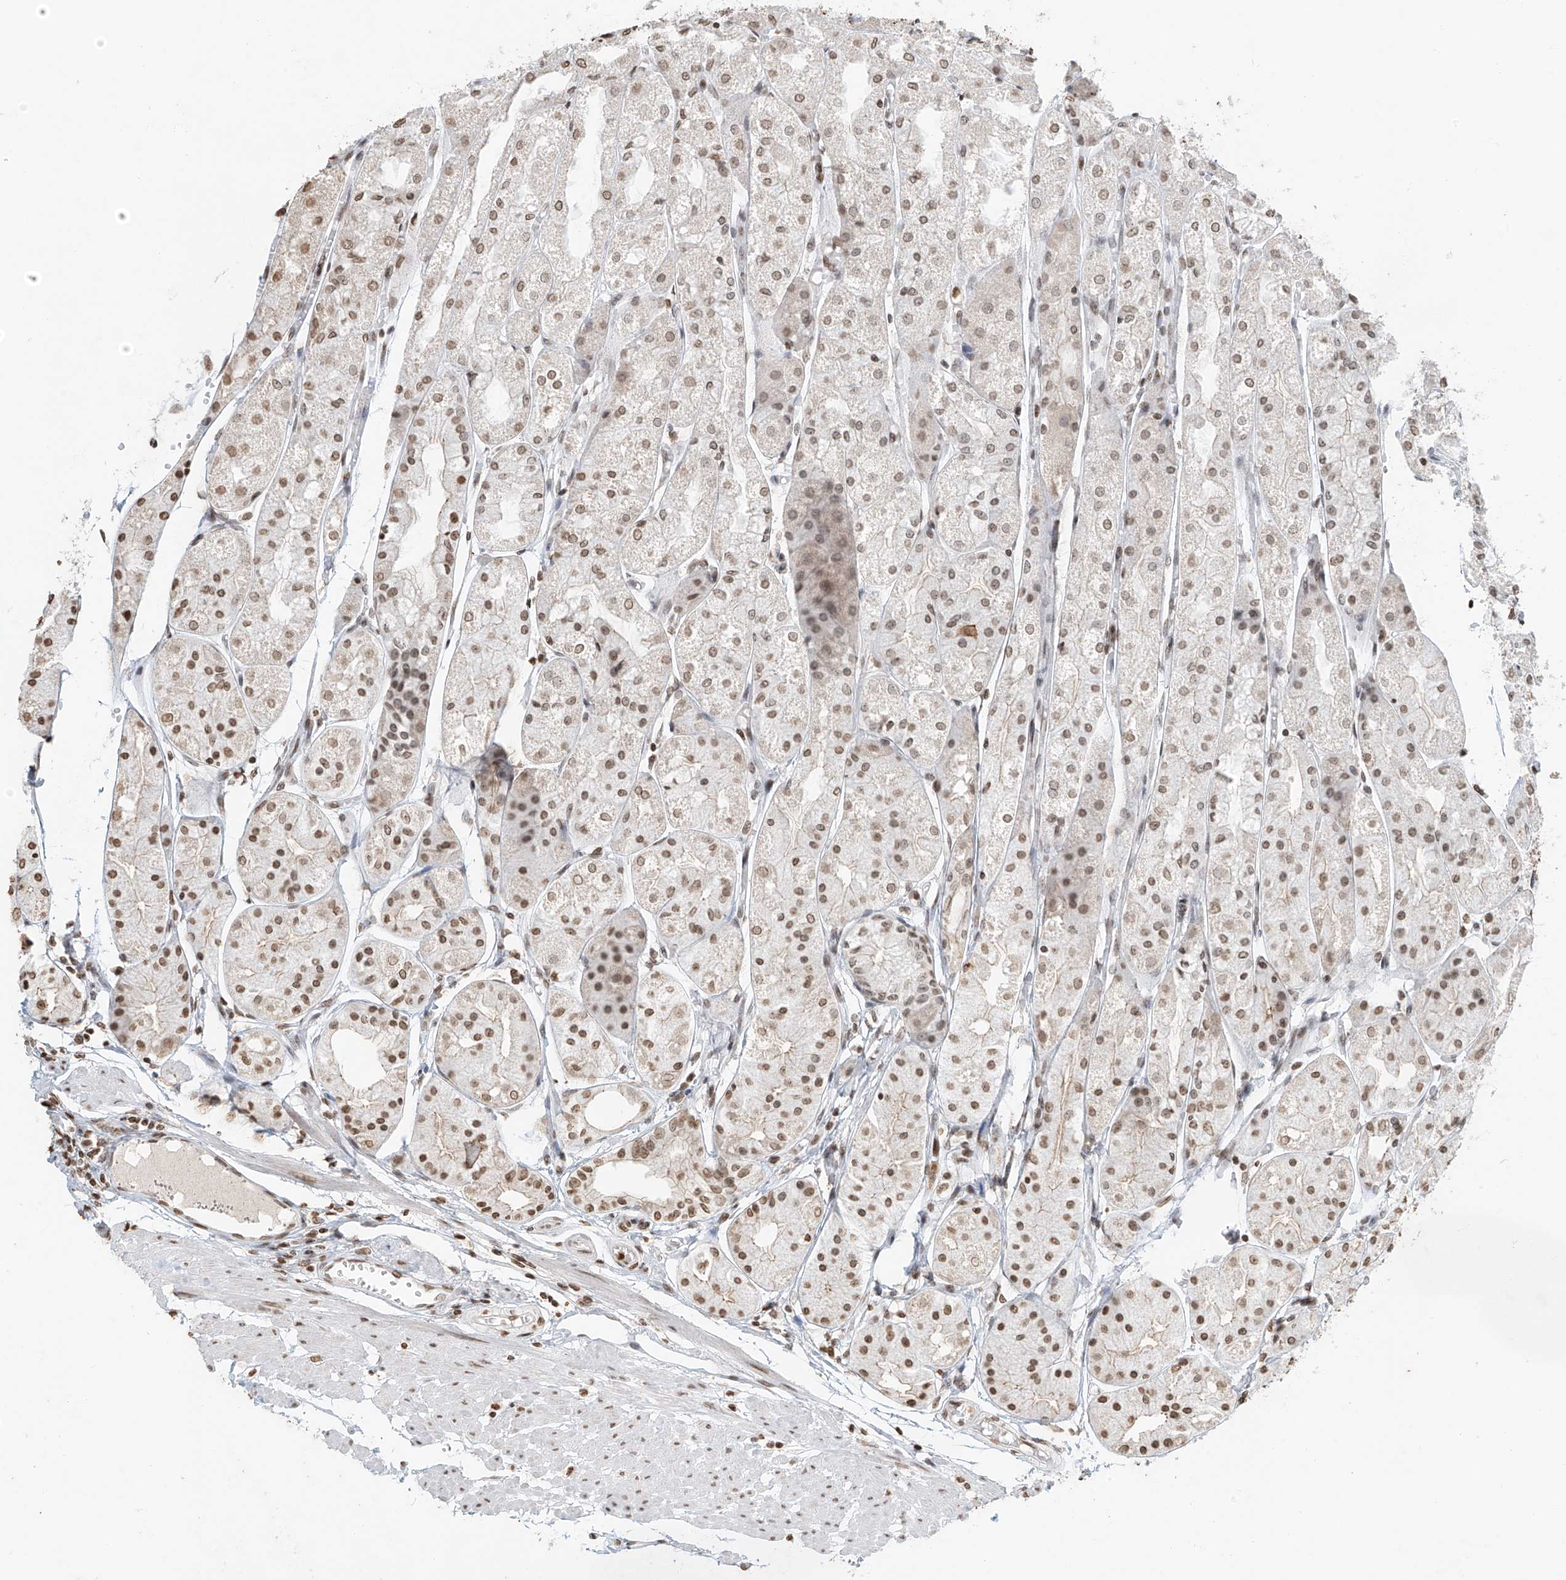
{"staining": {"intensity": "moderate", "quantity": "25%-75%", "location": "nuclear"}, "tissue": "stomach", "cell_type": "Glandular cells", "image_type": "normal", "snomed": [{"axis": "morphology", "description": "Normal tissue, NOS"}, {"axis": "topography", "description": "Stomach, upper"}], "caption": "Approximately 25%-75% of glandular cells in benign stomach exhibit moderate nuclear protein staining as visualized by brown immunohistochemical staining.", "gene": "C17orf58", "patient": {"sex": "male", "age": 72}}